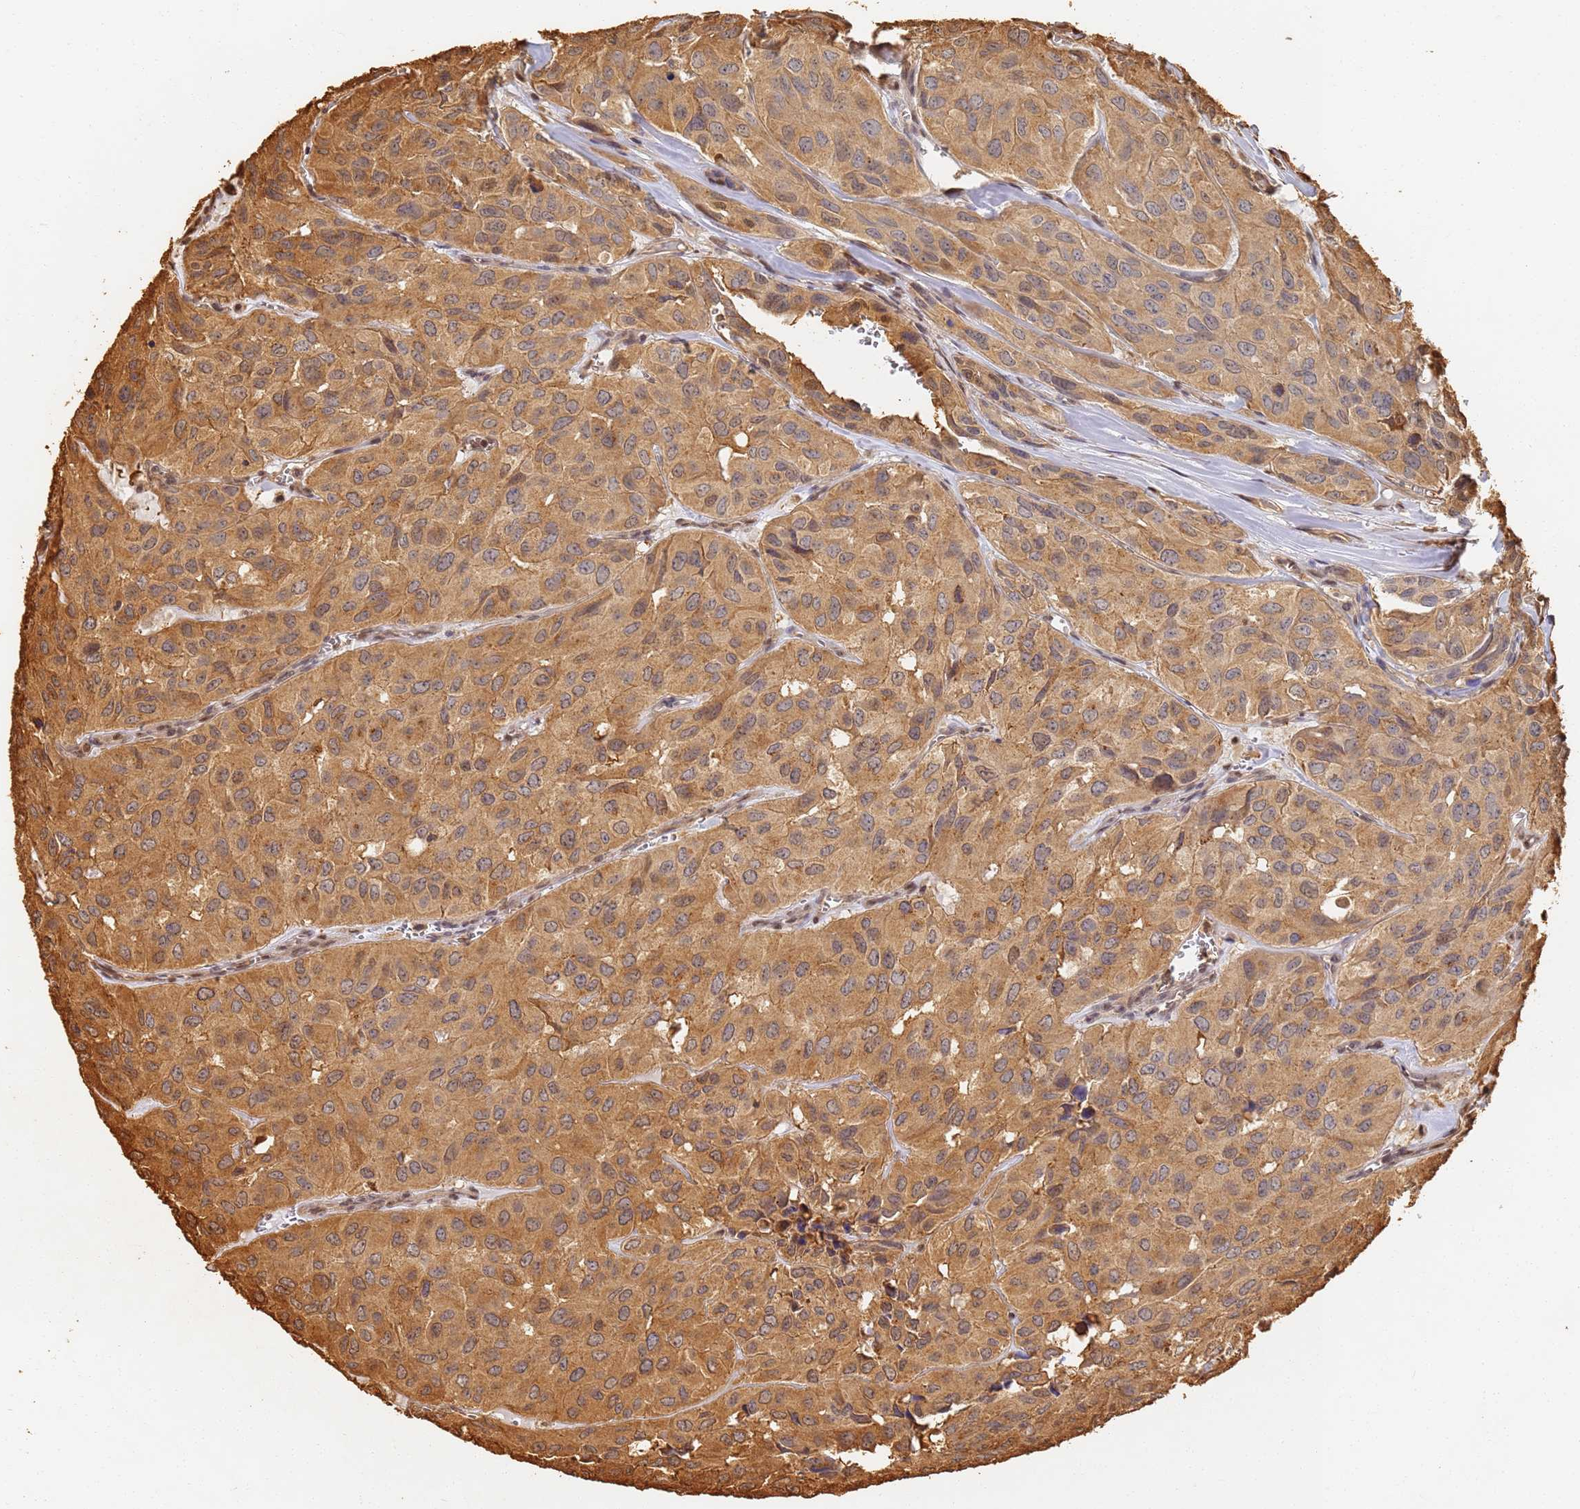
{"staining": {"intensity": "moderate", "quantity": ">75%", "location": "cytoplasmic/membranous"}, "tissue": "head and neck cancer", "cell_type": "Tumor cells", "image_type": "cancer", "snomed": [{"axis": "morphology", "description": "Adenocarcinoma, NOS"}, {"axis": "topography", "description": "Salivary gland, NOS"}, {"axis": "topography", "description": "Head-Neck"}], "caption": "Protein staining exhibits moderate cytoplasmic/membranous staining in about >75% of tumor cells in head and neck cancer (adenocarcinoma).", "gene": "JAK2", "patient": {"sex": "female", "age": 76}}